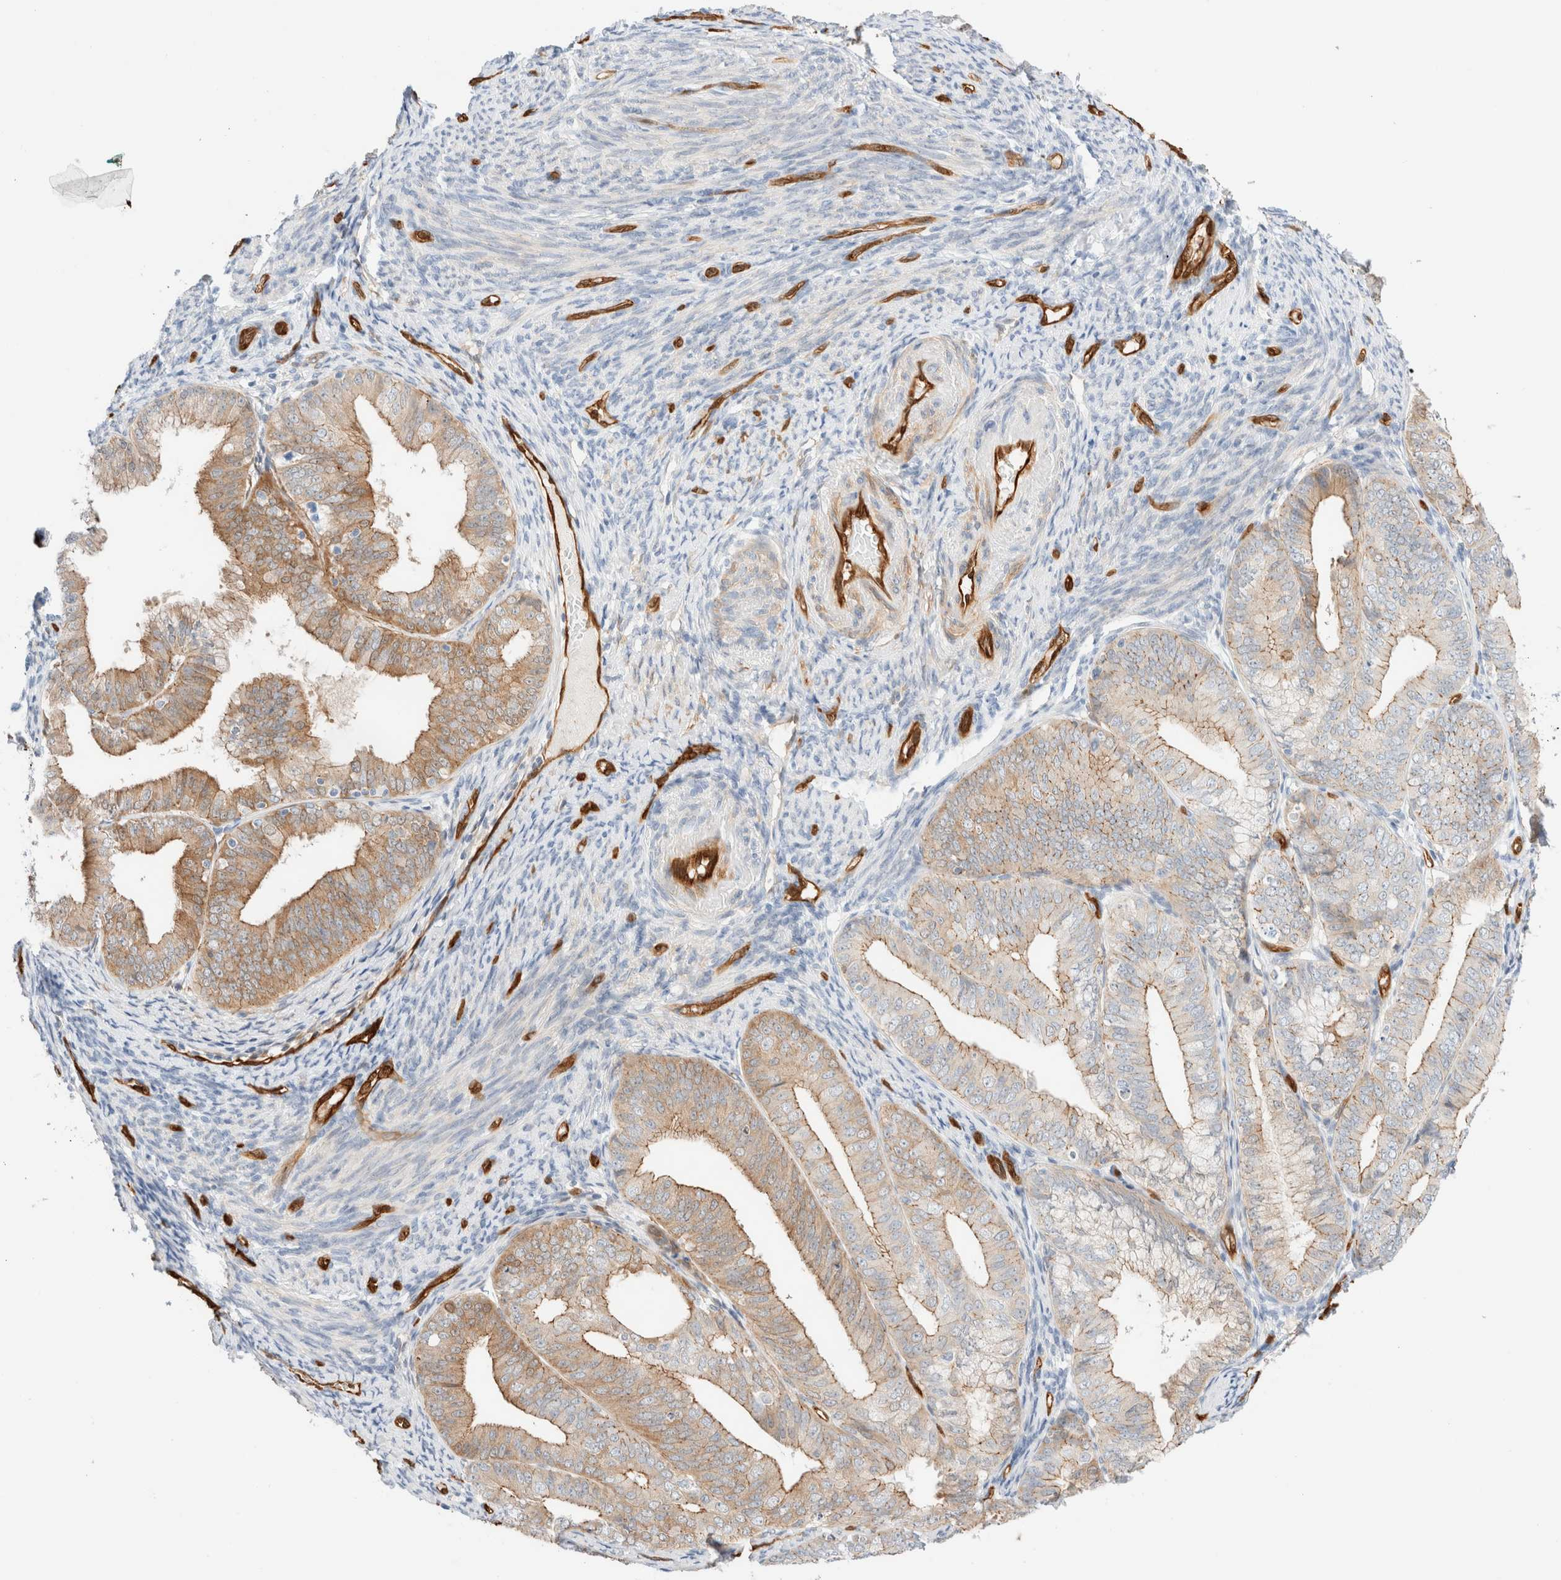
{"staining": {"intensity": "moderate", "quantity": ">75%", "location": "cytoplasmic/membranous"}, "tissue": "endometrial cancer", "cell_type": "Tumor cells", "image_type": "cancer", "snomed": [{"axis": "morphology", "description": "Adenocarcinoma, NOS"}, {"axis": "topography", "description": "Endometrium"}], "caption": "IHC of human endometrial cancer demonstrates medium levels of moderate cytoplasmic/membranous expression in about >75% of tumor cells.", "gene": "LMCD1", "patient": {"sex": "female", "age": 63}}